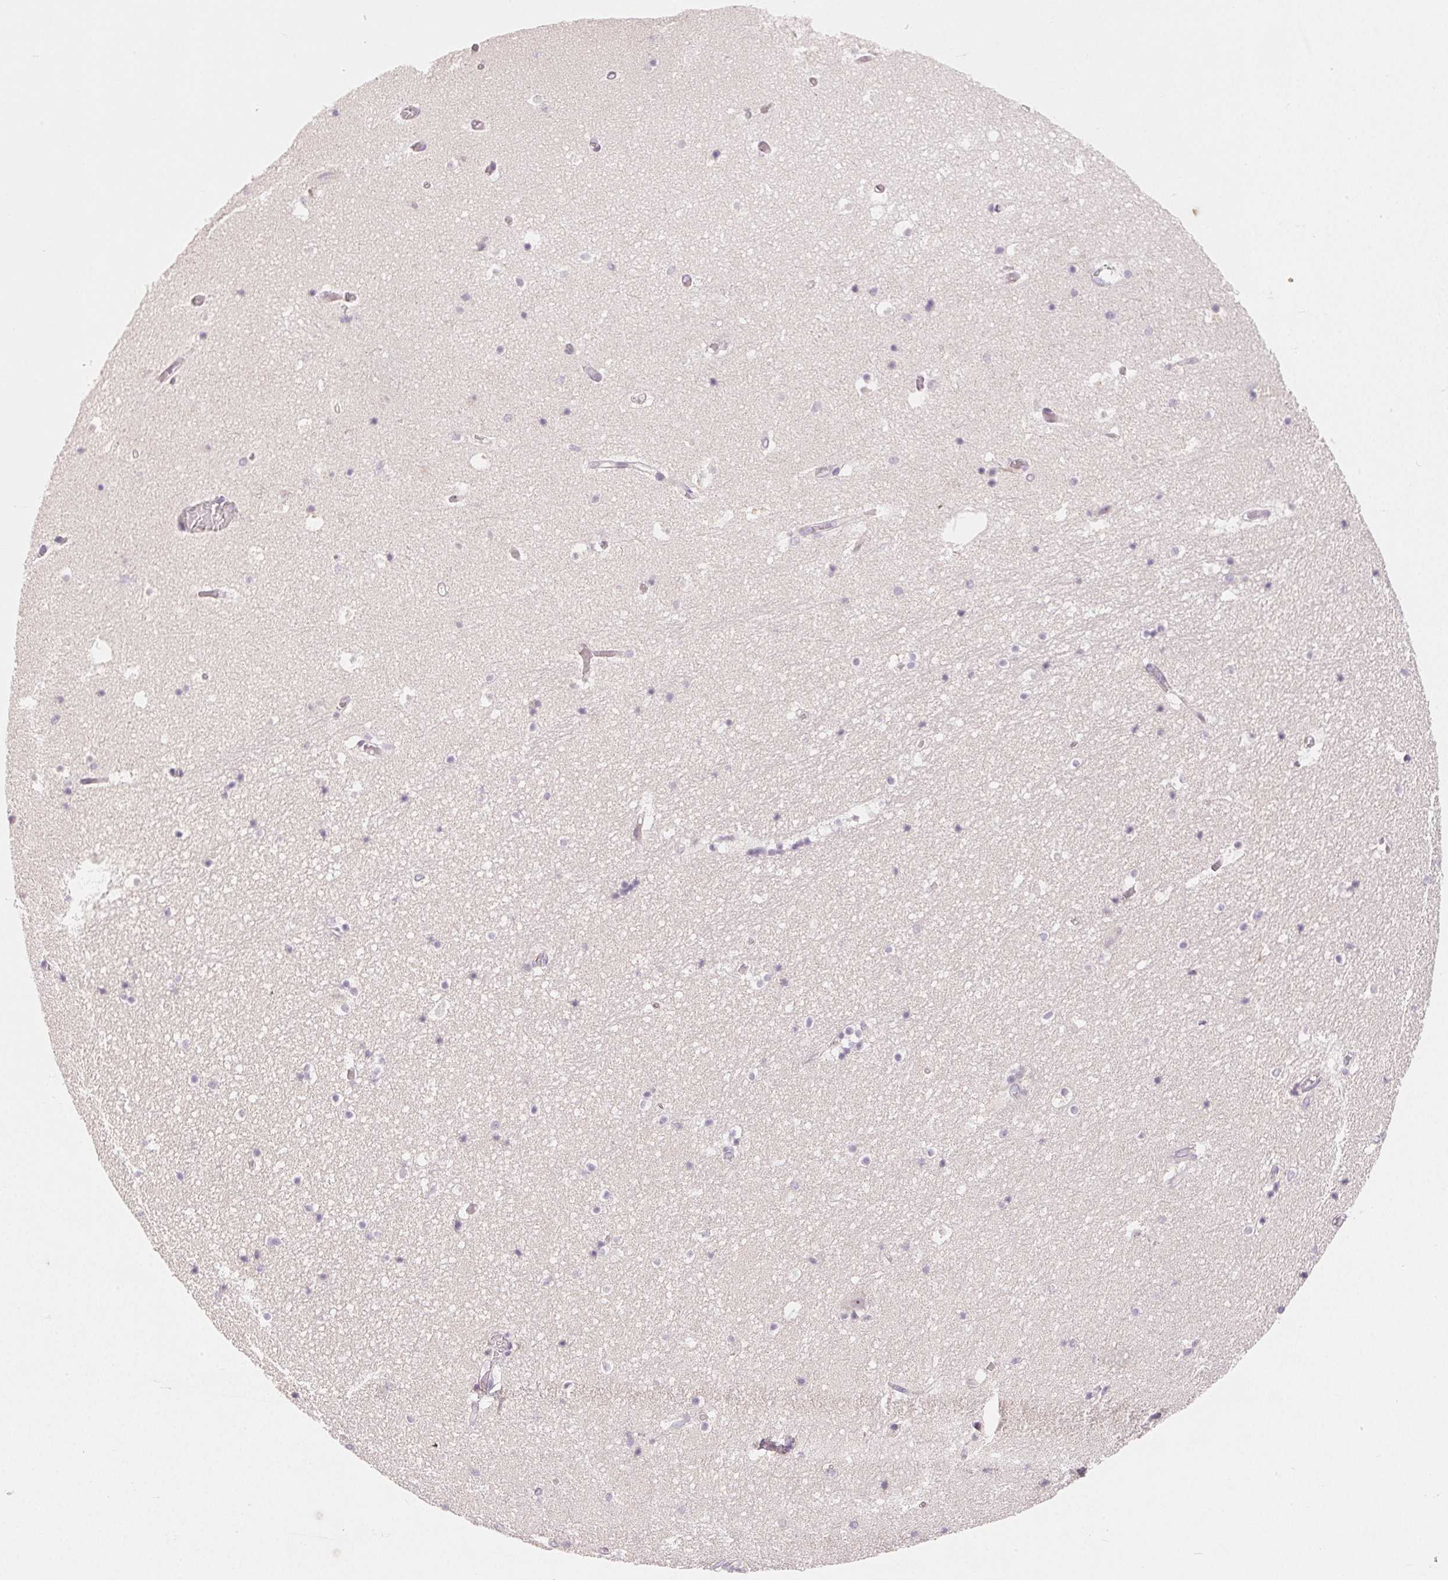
{"staining": {"intensity": "negative", "quantity": "none", "location": "none"}, "tissue": "hippocampus", "cell_type": "Glial cells", "image_type": "normal", "snomed": [{"axis": "morphology", "description": "Normal tissue, NOS"}, {"axis": "topography", "description": "Hippocampus"}], "caption": "Hippocampus was stained to show a protein in brown. There is no significant expression in glial cells. The staining is performed using DAB (3,3'-diaminobenzidine) brown chromogen with nuclei counter-stained in using hematoxylin.", "gene": "MYBL1", "patient": {"sex": "male", "age": 26}}